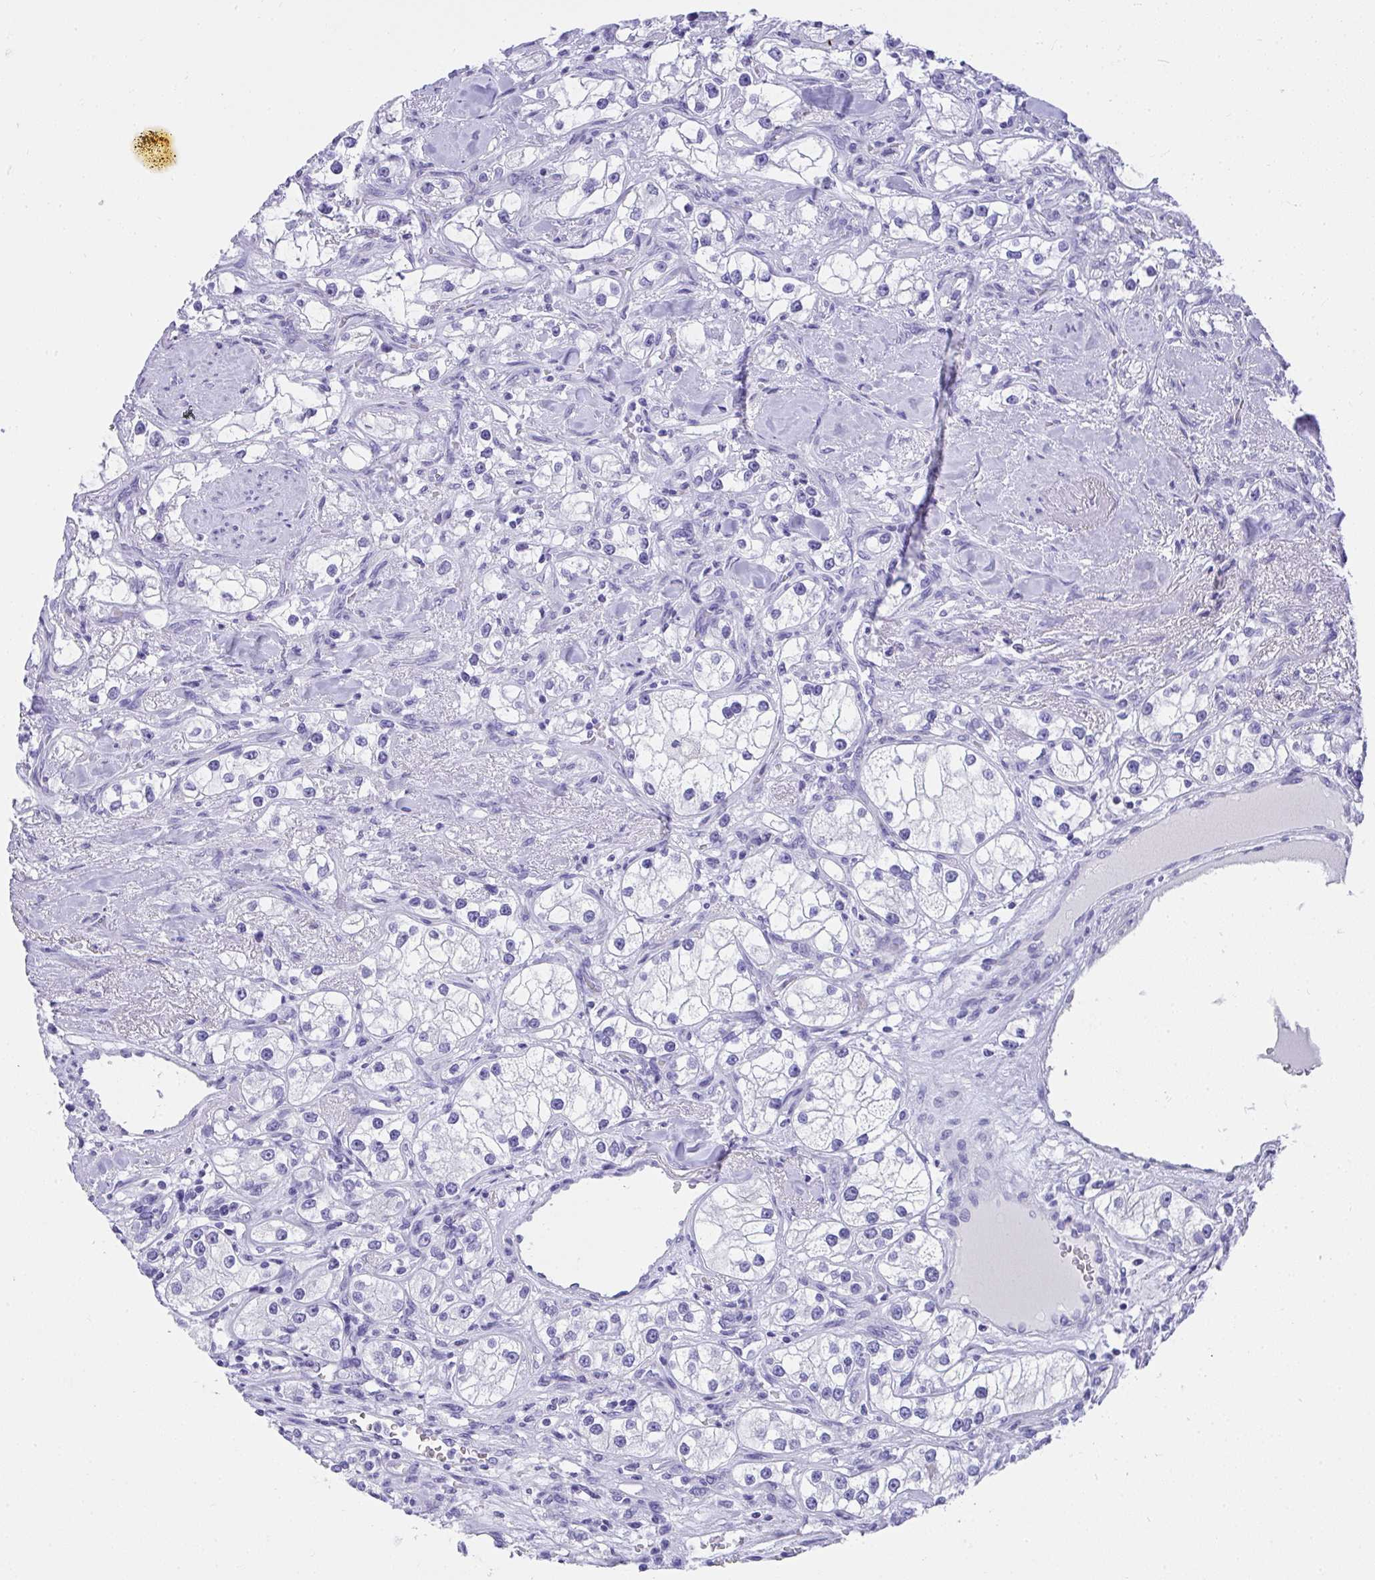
{"staining": {"intensity": "negative", "quantity": "none", "location": "none"}, "tissue": "renal cancer", "cell_type": "Tumor cells", "image_type": "cancer", "snomed": [{"axis": "morphology", "description": "Adenocarcinoma, NOS"}, {"axis": "topography", "description": "Kidney"}], "caption": "Protein analysis of renal adenocarcinoma demonstrates no significant staining in tumor cells.", "gene": "AVIL", "patient": {"sex": "male", "age": 77}}